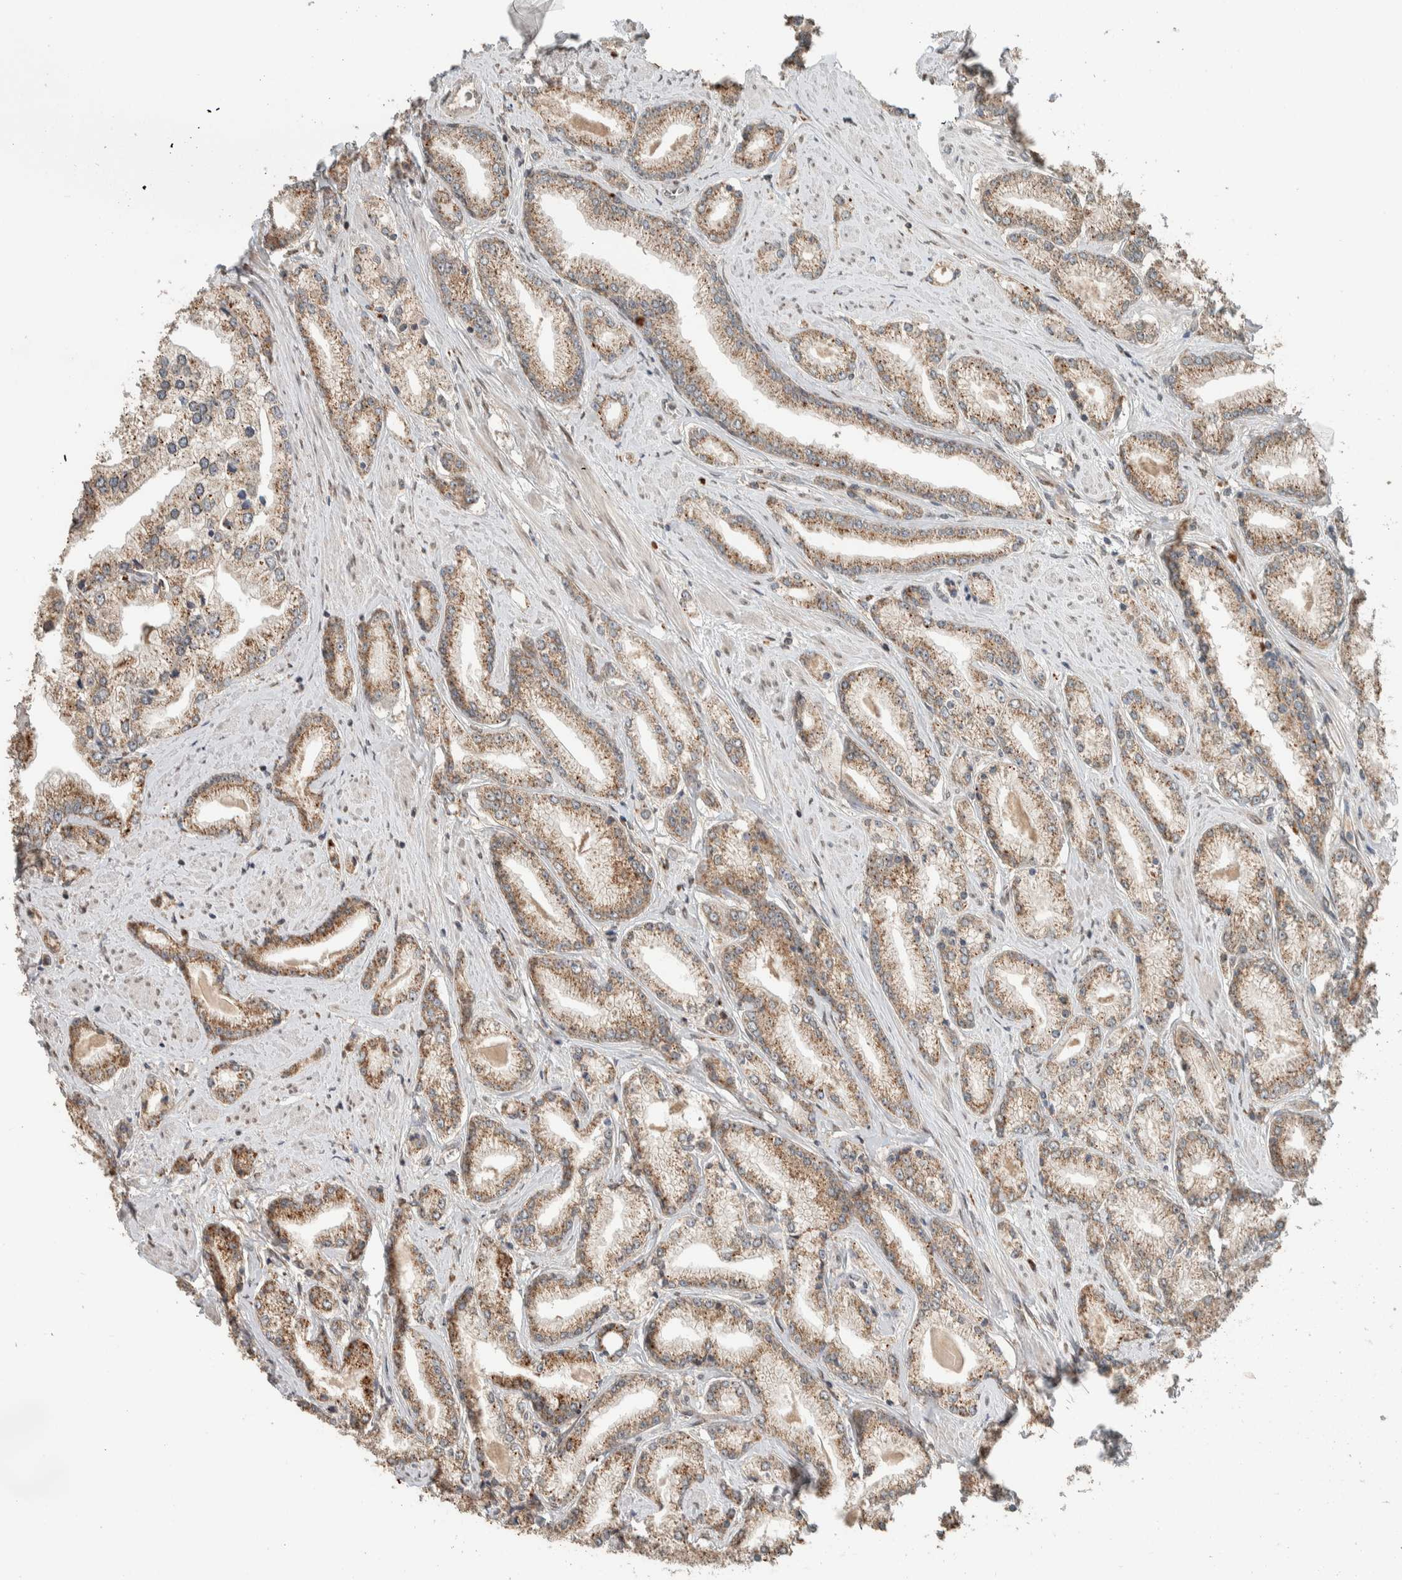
{"staining": {"intensity": "moderate", "quantity": ">75%", "location": "cytoplasmic/membranous"}, "tissue": "prostate cancer", "cell_type": "Tumor cells", "image_type": "cancer", "snomed": [{"axis": "morphology", "description": "Adenocarcinoma, Low grade"}, {"axis": "topography", "description": "Prostate"}], "caption": "Adenocarcinoma (low-grade) (prostate) stained for a protein exhibits moderate cytoplasmic/membranous positivity in tumor cells.", "gene": "NBR1", "patient": {"sex": "male", "age": 62}}